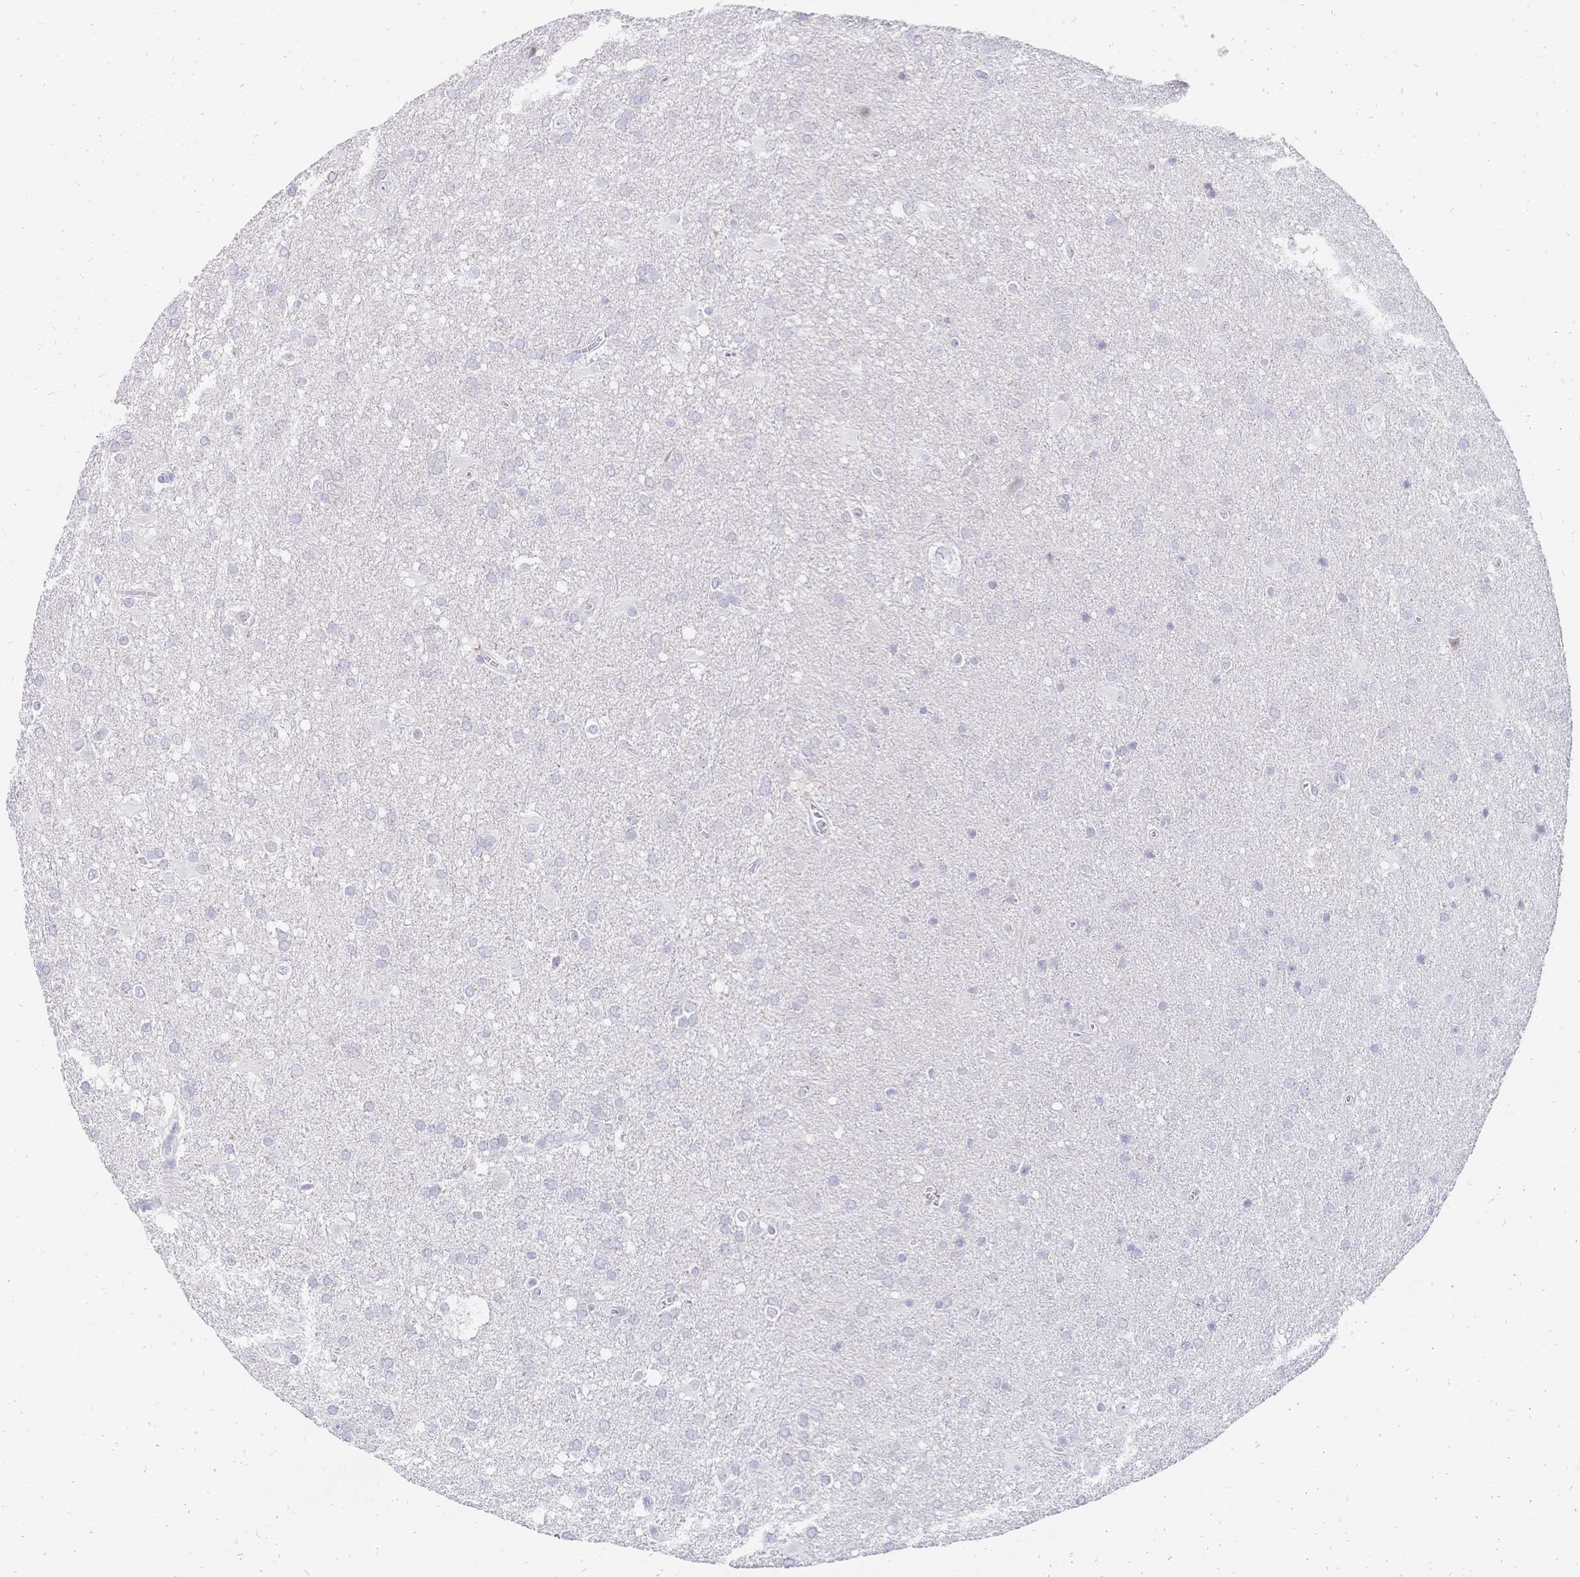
{"staining": {"intensity": "negative", "quantity": "none", "location": "none"}, "tissue": "glioma", "cell_type": "Tumor cells", "image_type": "cancer", "snomed": [{"axis": "morphology", "description": "Glioma, malignant, Low grade"}, {"axis": "topography", "description": "Brain"}], "caption": "Protein analysis of glioma demonstrates no significant positivity in tumor cells.", "gene": "PSORS1C2", "patient": {"sex": "male", "age": 66}}